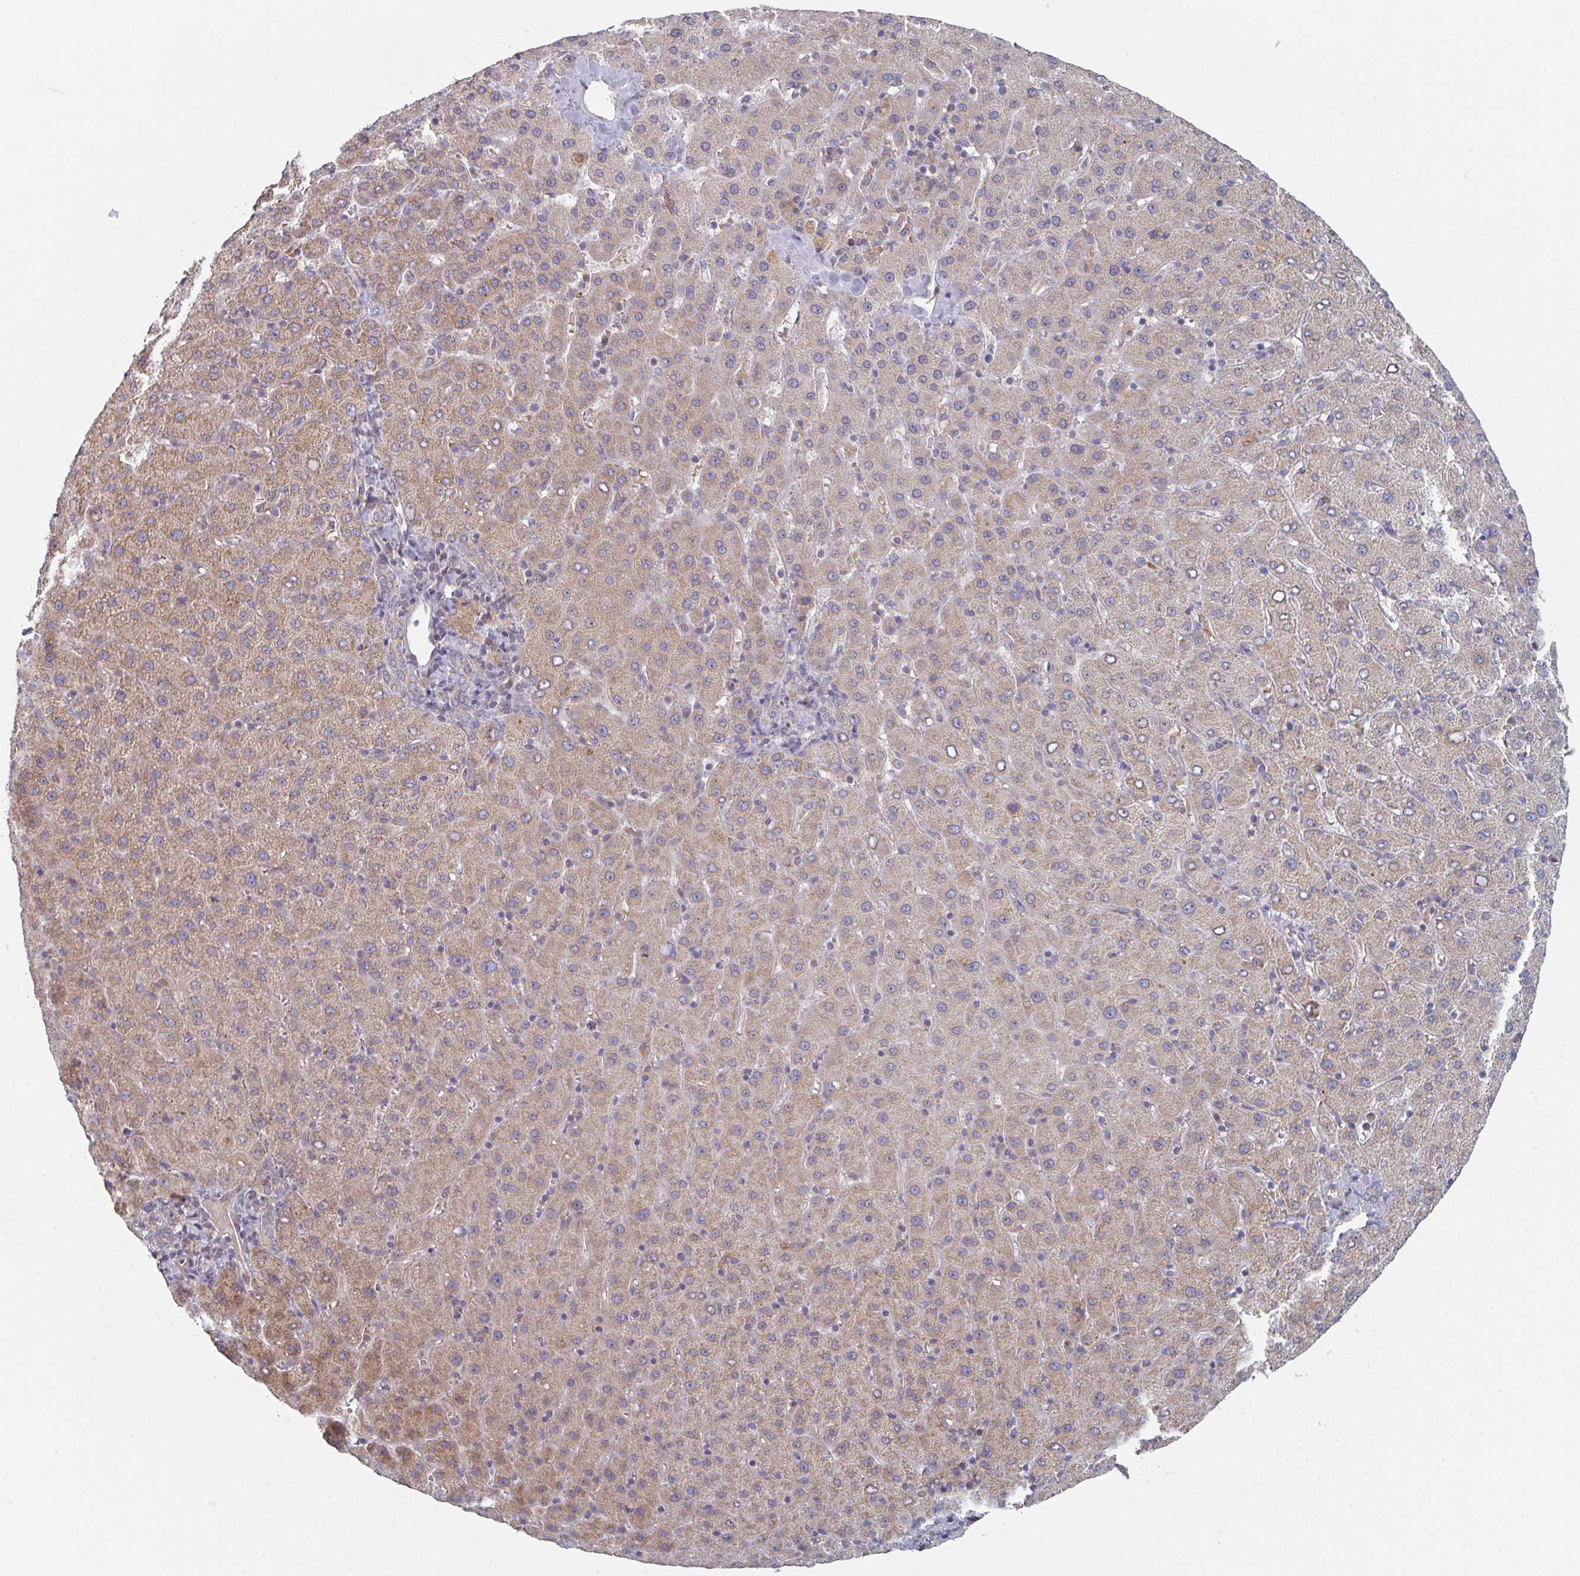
{"staining": {"intensity": "weak", "quantity": "25%-75%", "location": "cytoplasmic/membranous"}, "tissue": "liver cancer", "cell_type": "Tumor cells", "image_type": "cancer", "snomed": [{"axis": "morphology", "description": "Carcinoma, Hepatocellular, NOS"}, {"axis": "topography", "description": "Liver"}], "caption": "The image shows a brown stain indicating the presence of a protein in the cytoplasmic/membranous of tumor cells in liver cancer.", "gene": "ELOVL1", "patient": {"sex": "female", "age": 58}}